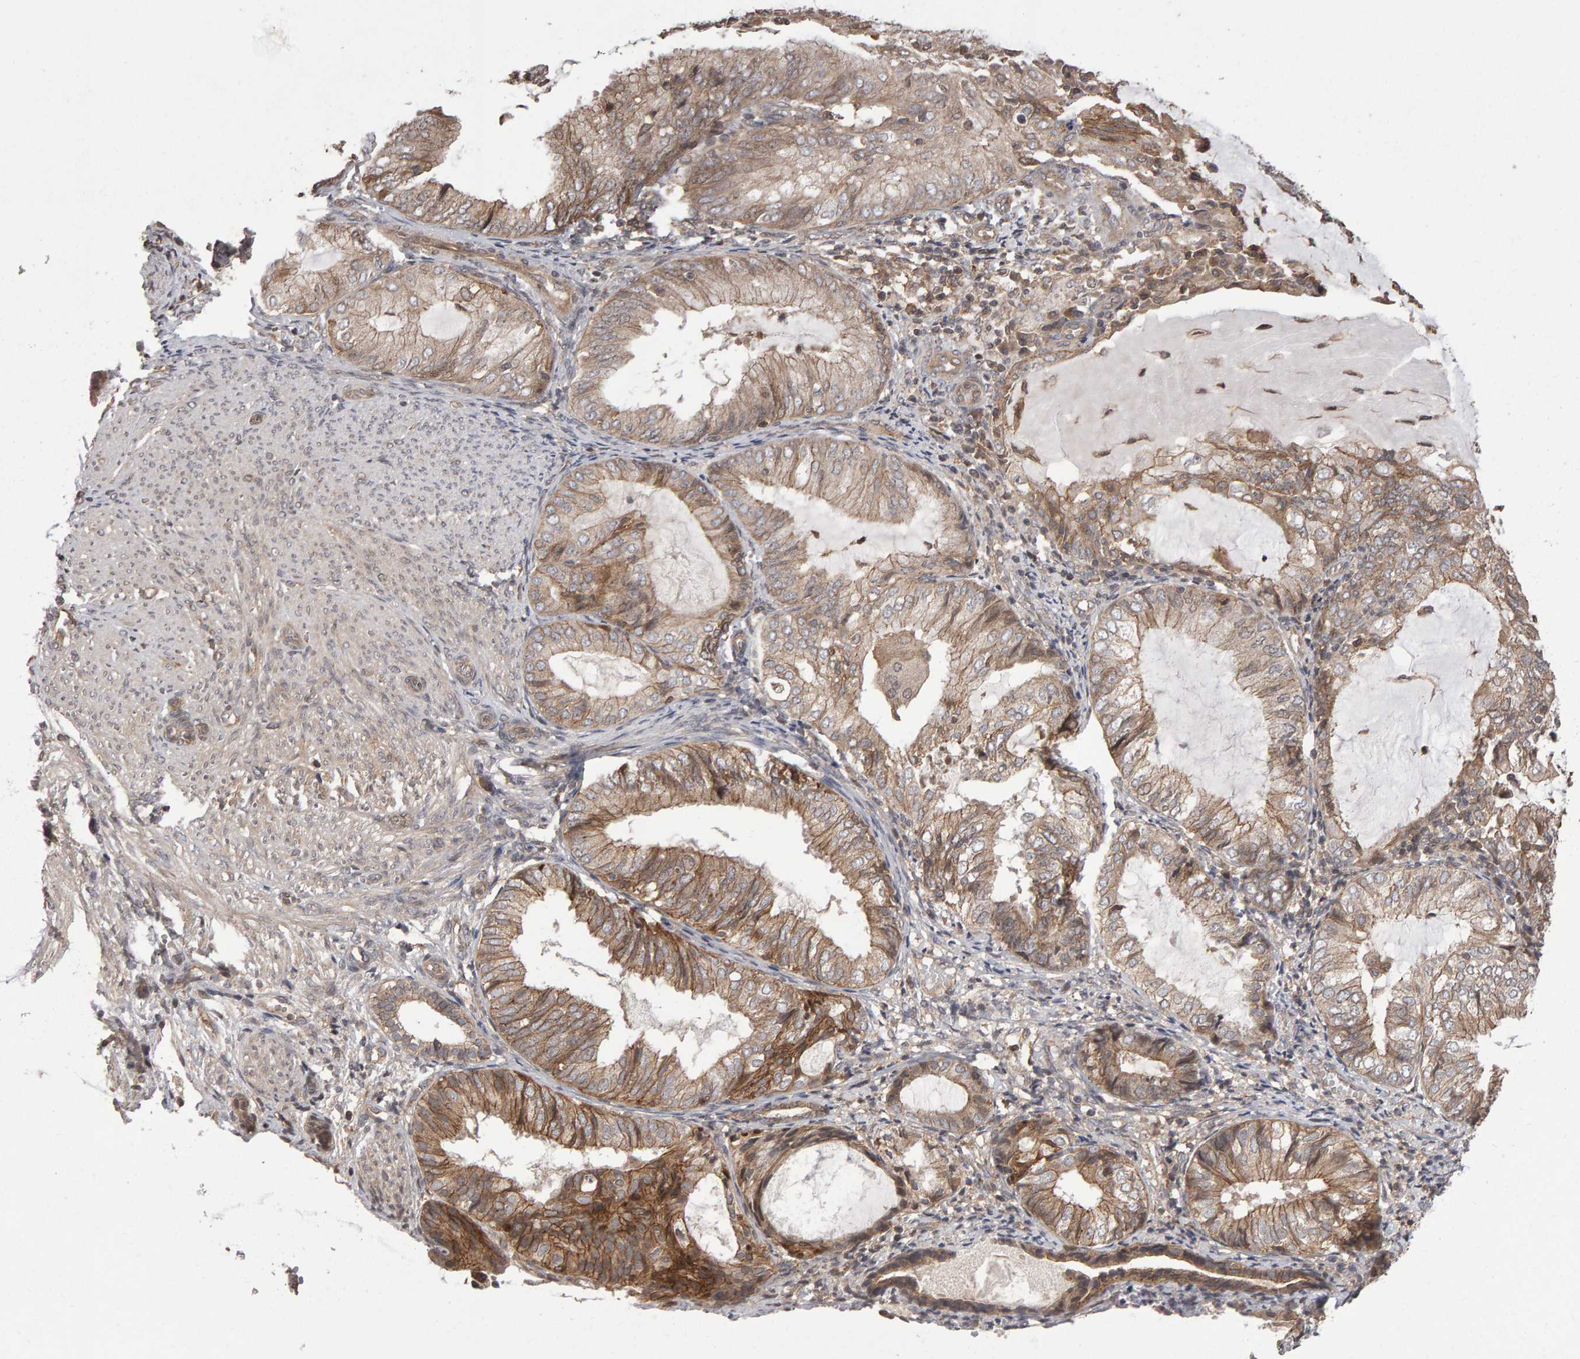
{"staining": {"intensity": "moderate", "quantity": ">75%", "location": "cytoplasmic/membranous"}, "tissue": "endometrial cancer", "cell_type": "Tumor cells", "image_type": "cancer", "snomed": [{"axis": "morphology", "description": "Adenocarcinoma, NOS"}, {"axis": "topography", "description": "Endometrium"}], "caption": "Human endometrial cancer (adenocarcinoma) stained for a protein (brown) demonstrates moderate cytoplasmic/membranous positive staining in approximately >75% of tumor cells.", "gene": "SCRIB", "patient": {"sex": "female", "age": 81}}